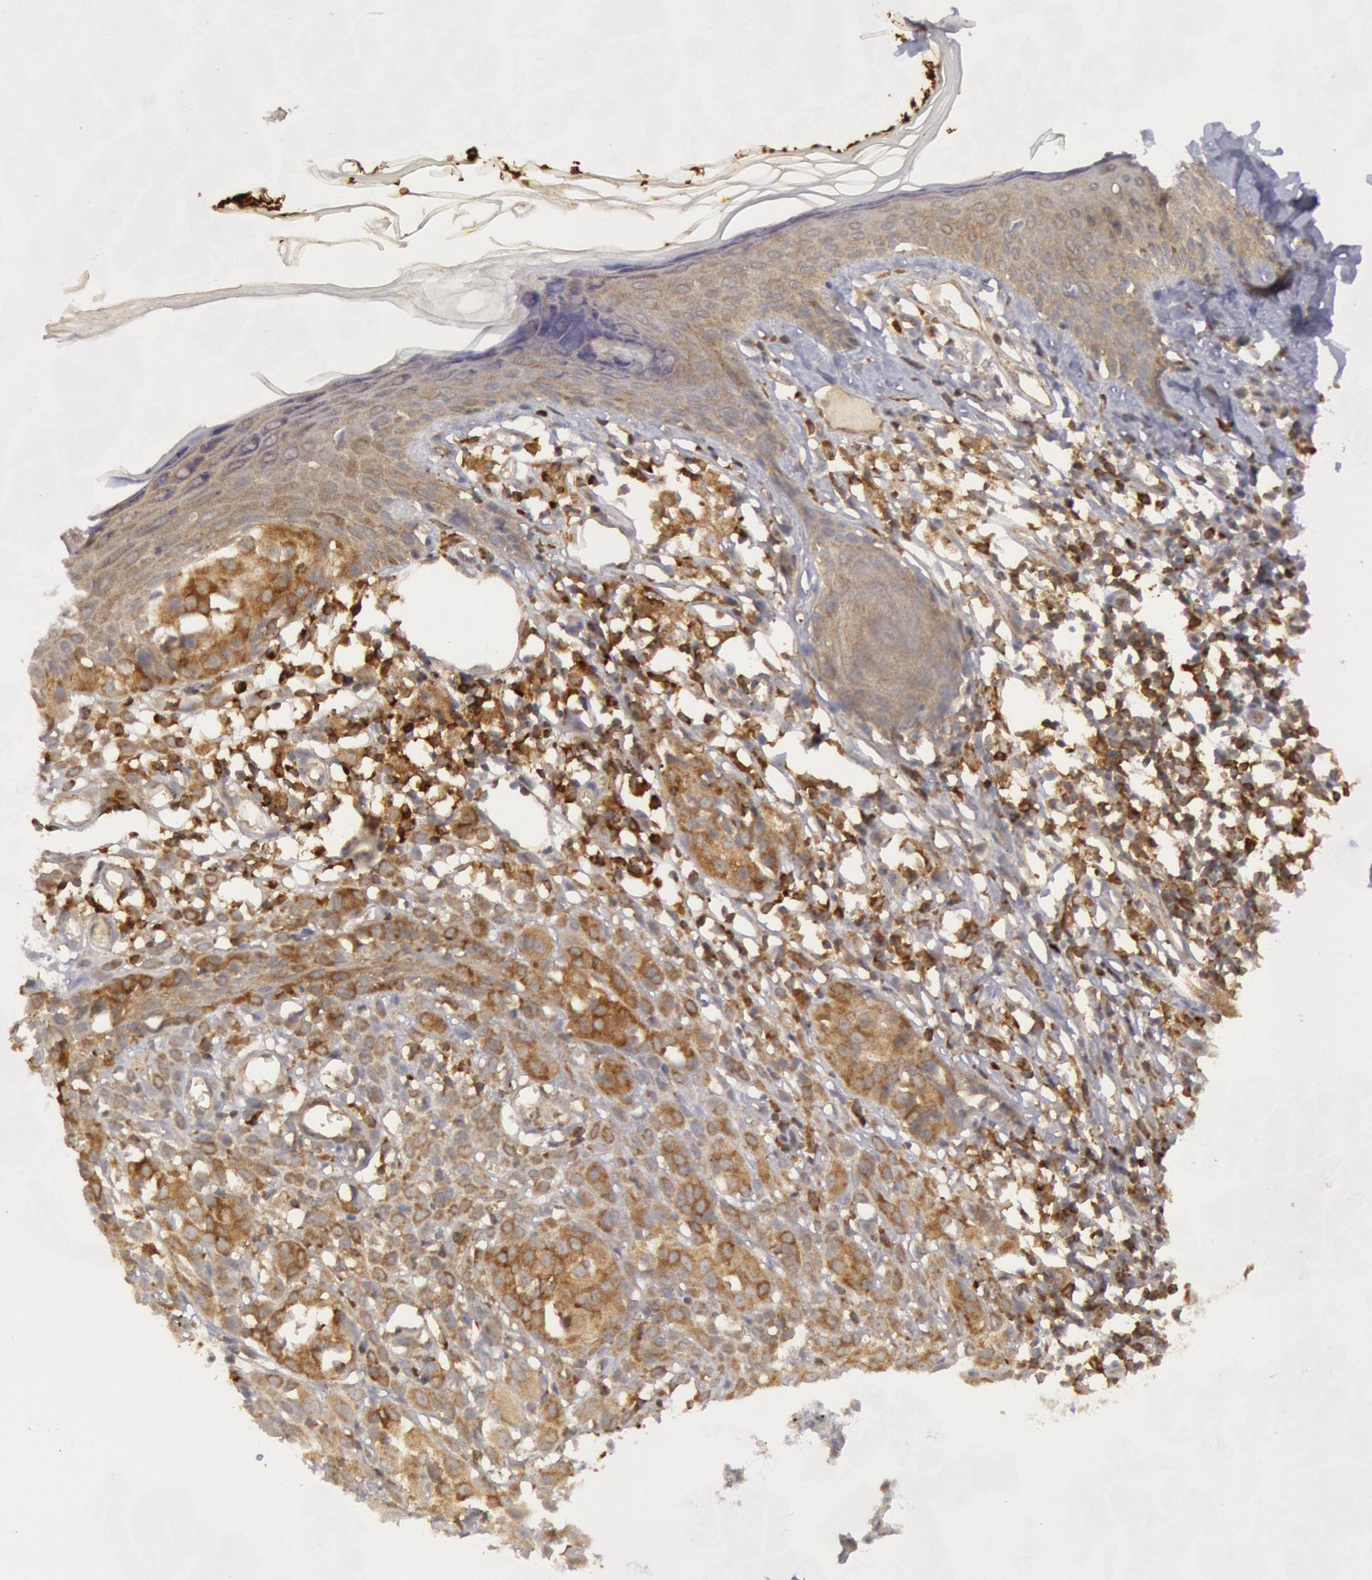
{"staining": {"intensity": "moderate", "quantity": ">75%", "location": "cytoplasmic/membranous"}, "tissue": "melanoma", "cell_type": "Tumor cells", "image_type": "cancer", "snomed": [{"axis": "morphology", "description": "Malignant melanoma, NOS"}, {"axis": "topography", "description": "Skin"}], "caption": "A medium amount of moderate cytoplasmic/membranous staining is present in about >75% of tumor cells in melanoma tissue. The protein is shown in brown color, while the nuclei are stained blue.", "gene": "IKBKB", "patient": {"sex": "female", "age": 52}}